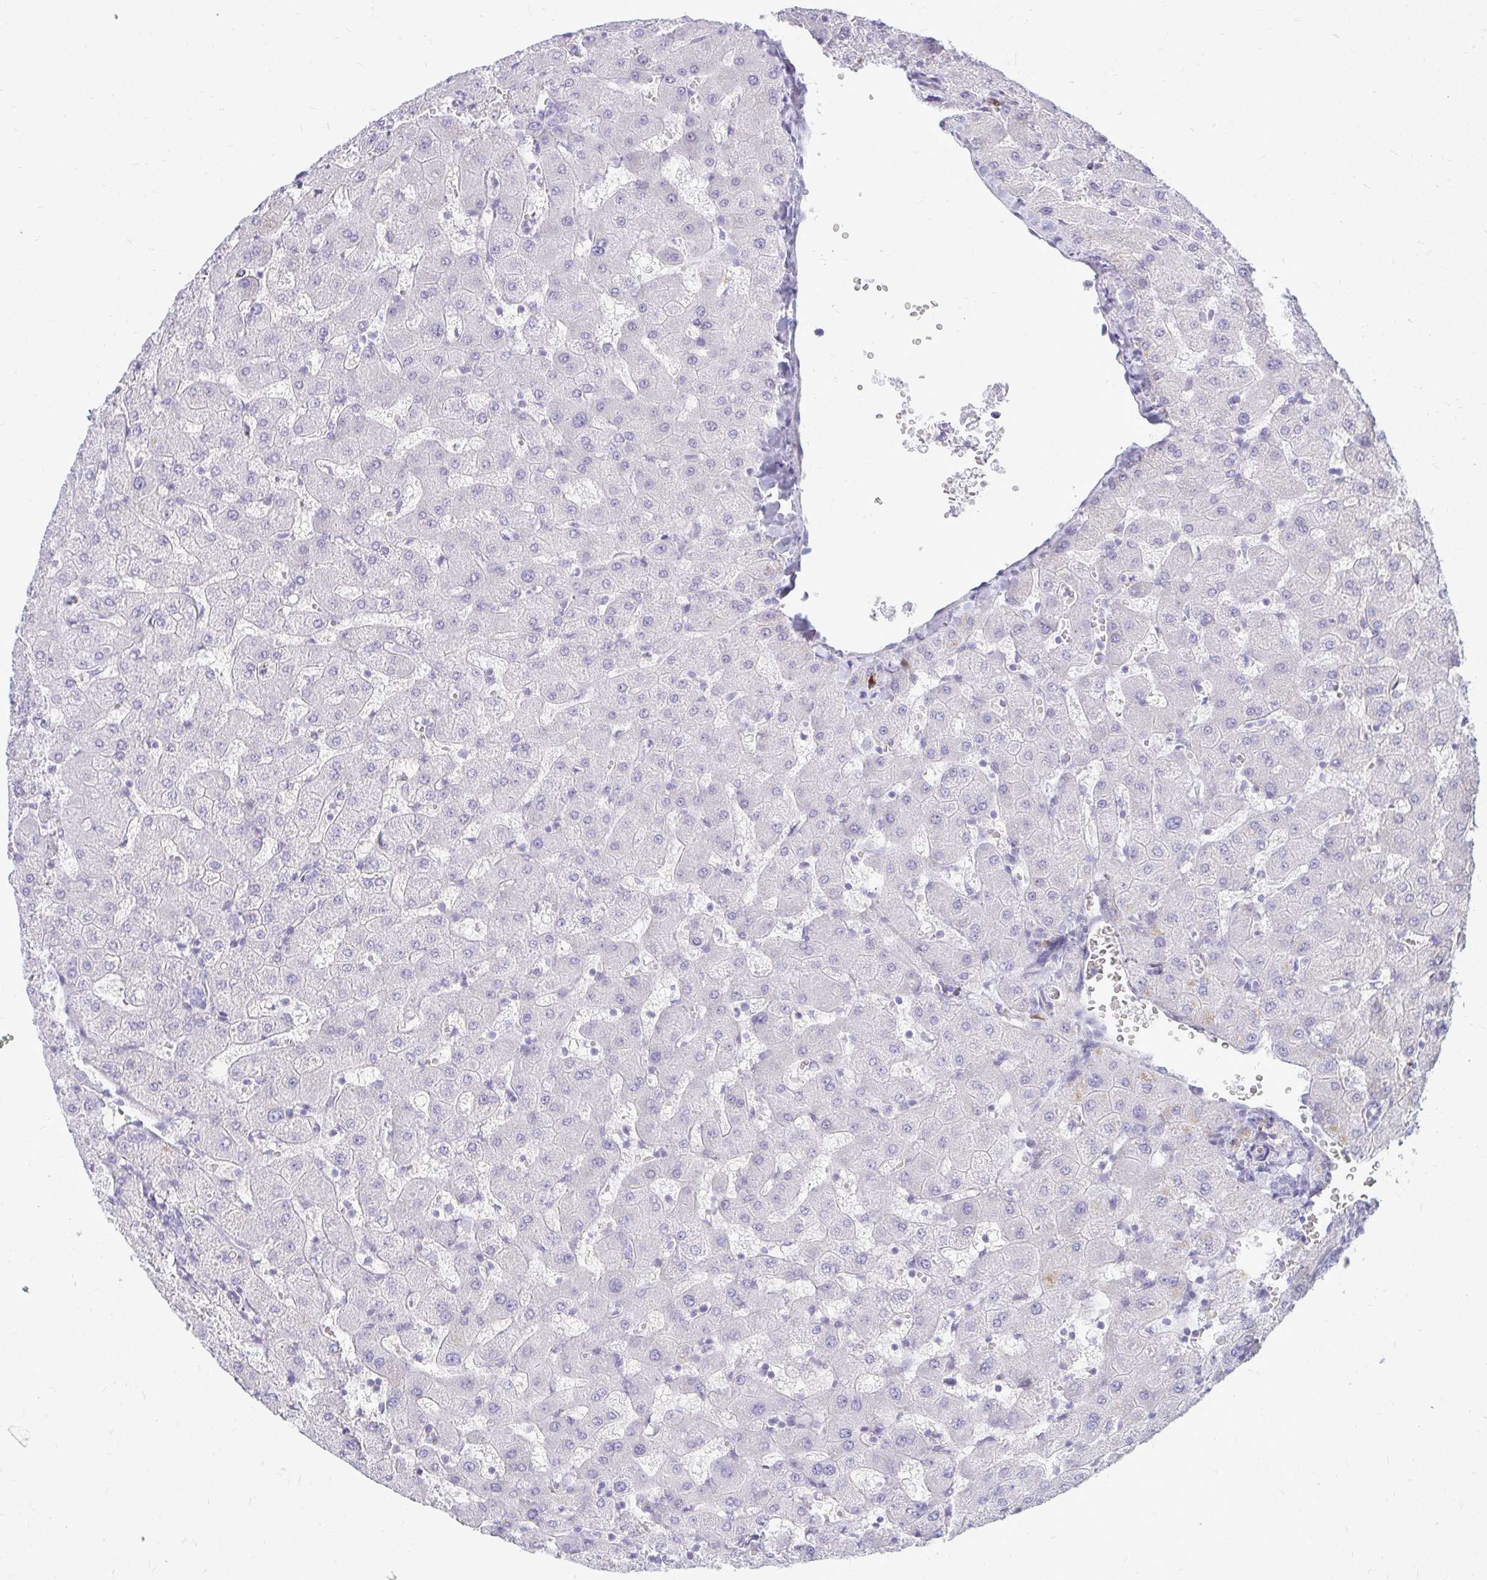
{"staining": {"intensity": "negative", "quantity": "none", "location": "none"}, "tissue": "liver", "cell_type": "Cholangiocytes", "image_type": "normal", "snomed": [{"axis": "morphology", "description": "Normal tissue, NOS"}, {"axis": "topography", "description": "Liver"}], "caption": "High power microscopy image of an immunohistochemistry micrograph of normal liver, revealing no significant expression in cholangiocytes. (Stains: DAB immunohistochemistry with hematoxylin counter stain, Microscopy: brightfield microscopy at high magnification).", "gene": "TSPEAR", "patient": {"sex": "female", "age": 63}}